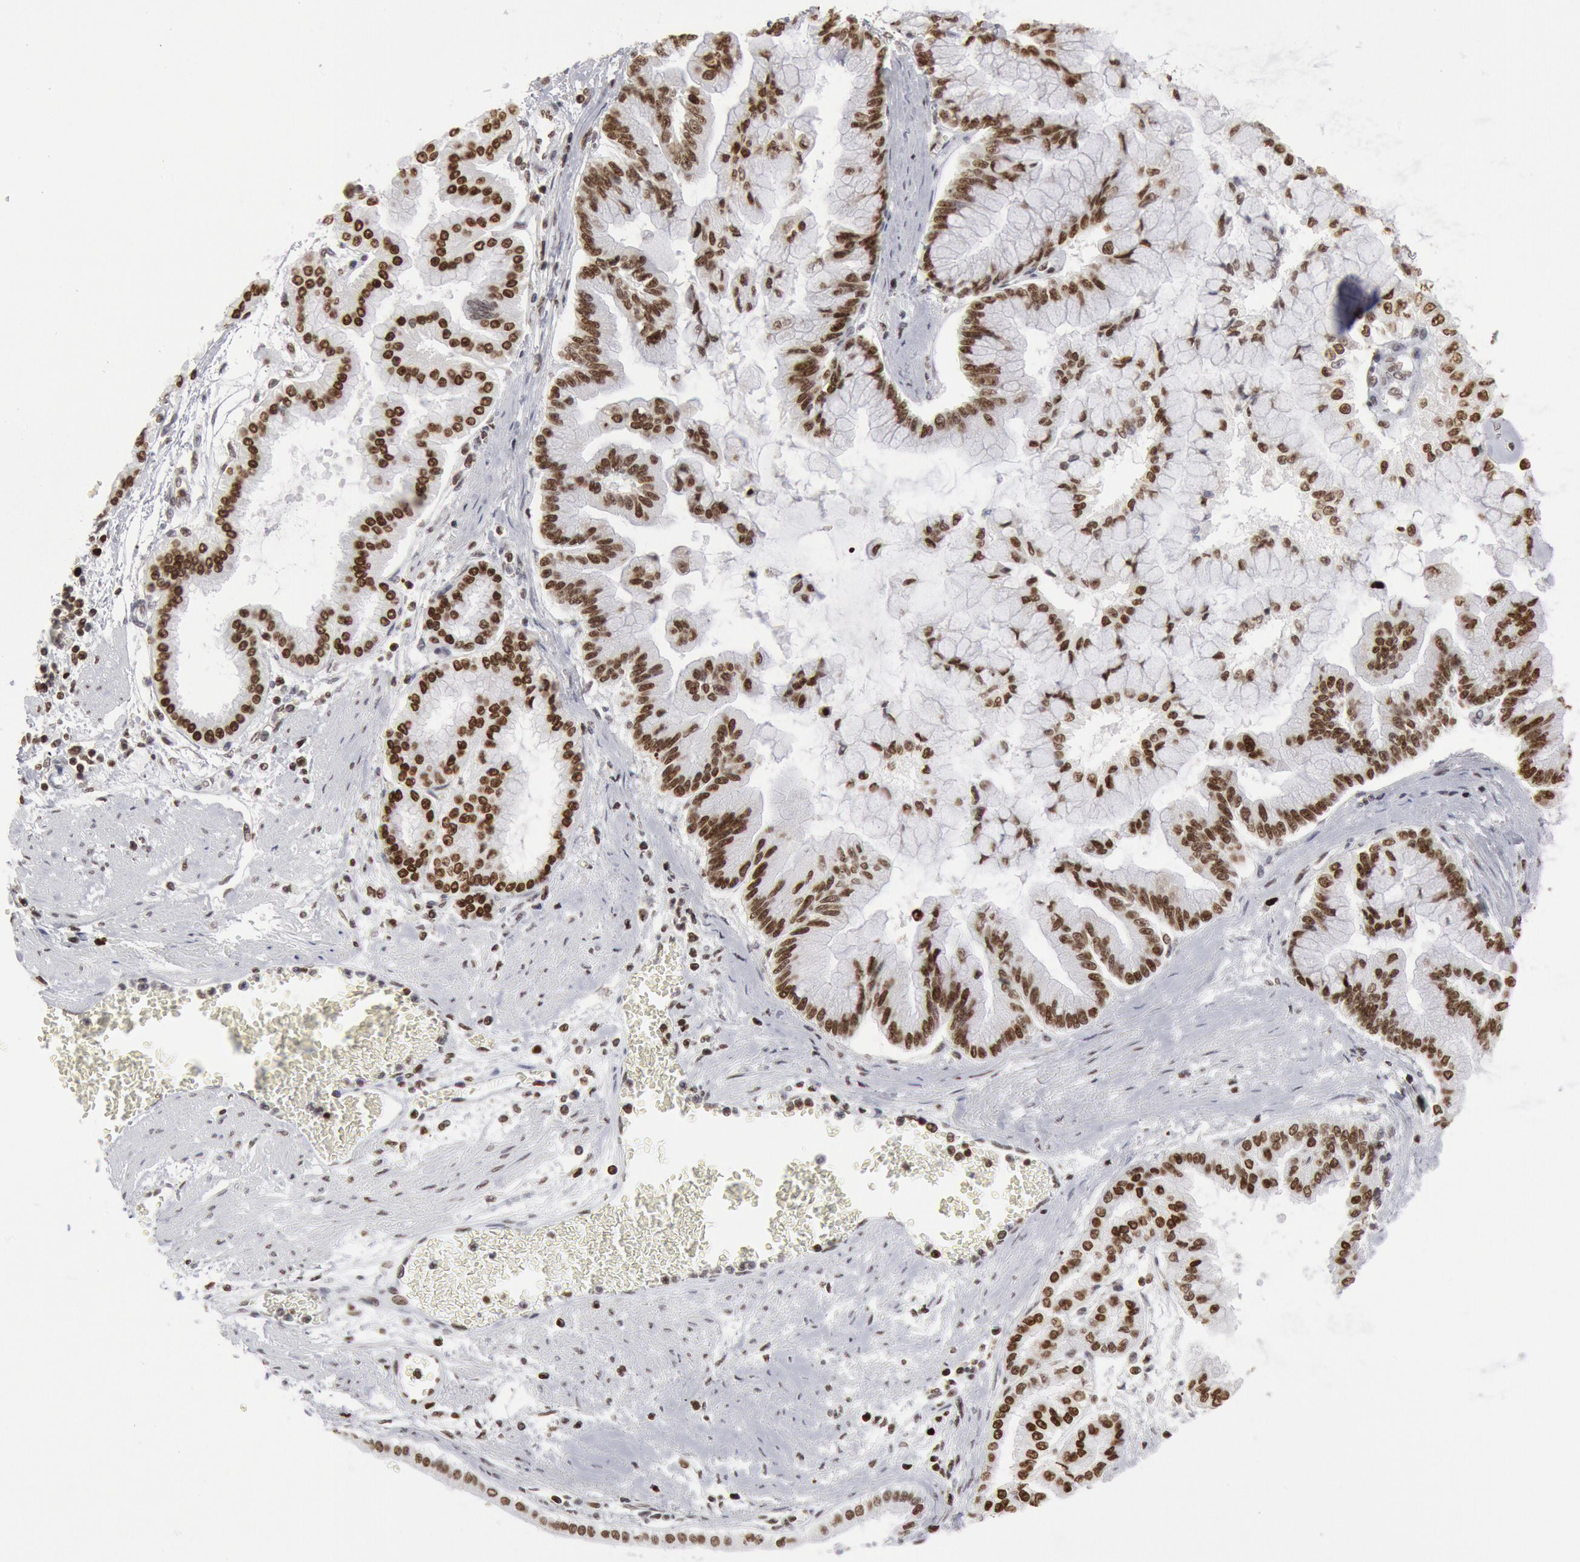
{"staining": {"intensity": "strong", "quantity": ">75%", "location": "nuclear"}, "tissue": "liver cancer", "cell_type": "Tumor cells", "image_type": "cancer", "snomed": [{"axis": "morphology", "description": "Cholangiocarcinoma"}, {"axis": "topography", "description": "Liver"}], "caption": "Liver cholangiocarcinoma stained for a protein (brown) reveals strong nuclear positive staining in approximately >75% of tumor cells.", "gene": "SUB1", "patient": {"sex": "female", "age": 79}}